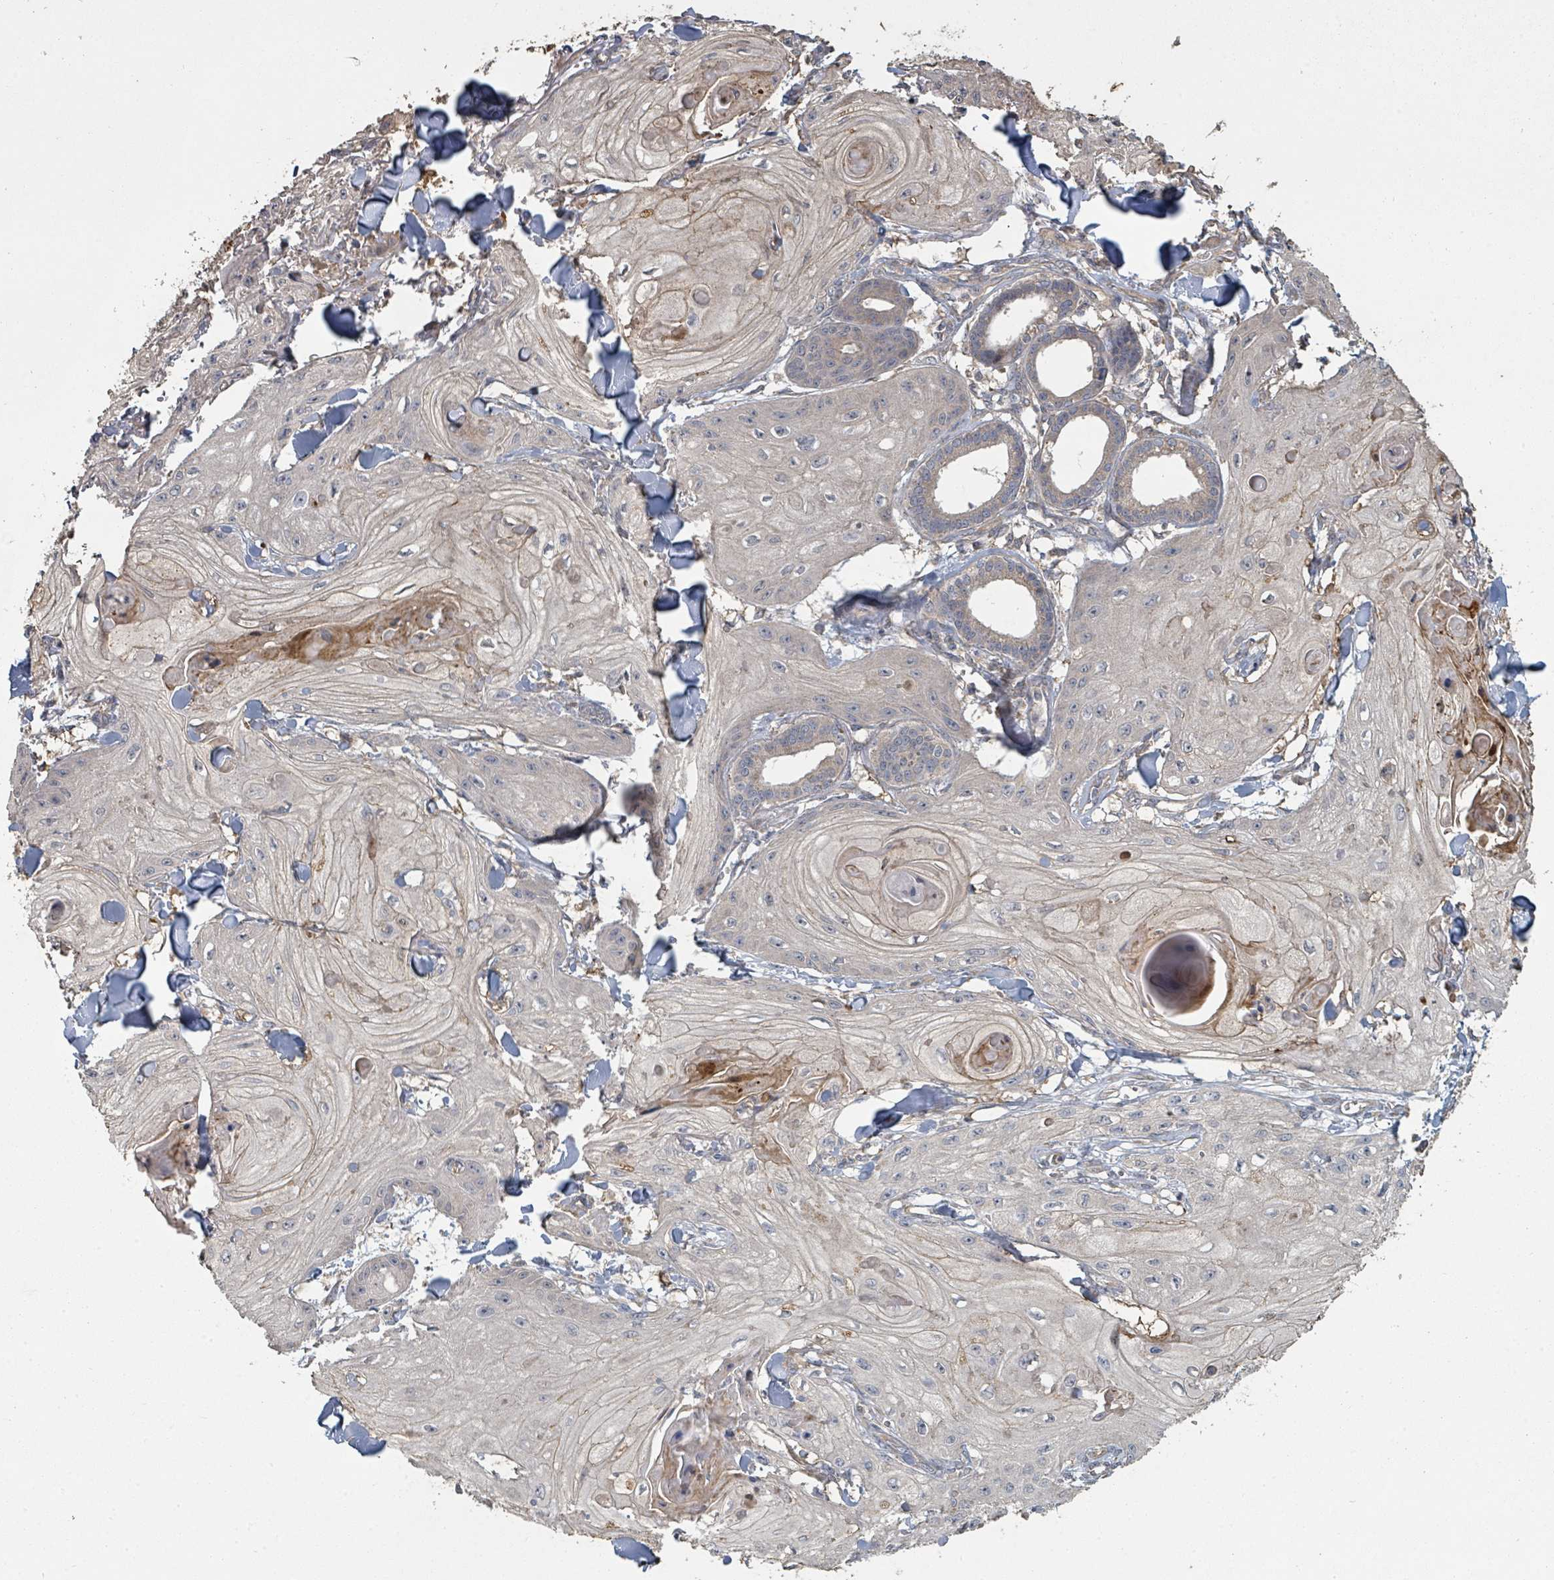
{"staining": {"intensity": "negative", "quantity": "none", "location": "none"}, "tissue": "skin cancer", "cell_type": "Tumor cells", "image_type": "cancer", "snomed": [{"axis": "morphology", "description": "Squamous cell carcinoma, NOS"}, {"axis": "topography", "description": "Skin"}], "caption": "Tumor cells show no significant protein positivity in skin cancer.", "gene": "WDFY1", "patient": {"sex": "male", "age": 74}}